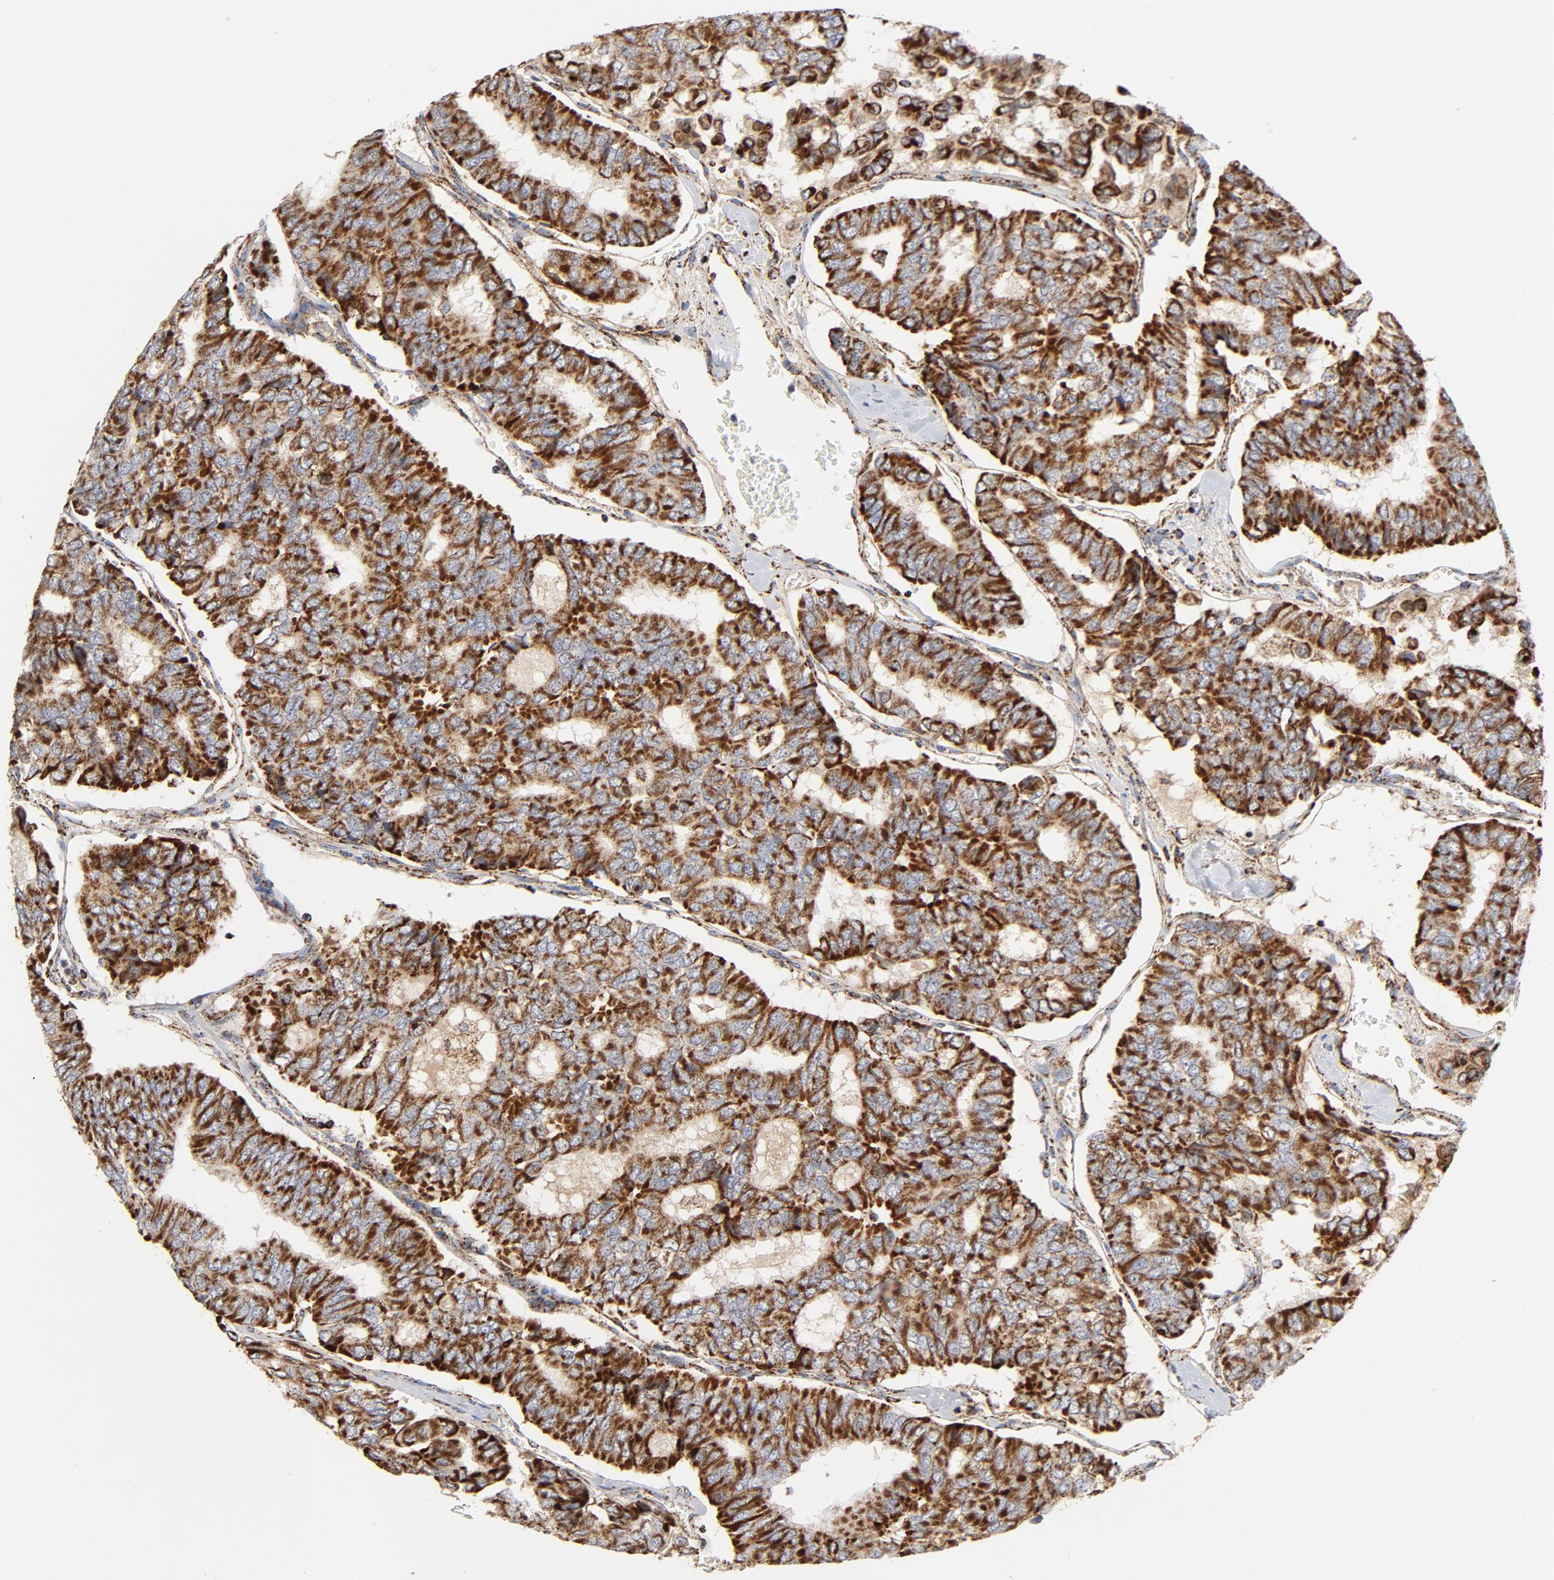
{"staining": {"intensity": "strong", "quantity": ">75%", "location": "cytoplasmic/membranous"}, "tissue": "thyroid cancer", "cell_type": "Tumor cells", "image_type": "cancer", "snomed": [{"axis": "morphology", "description": "Papillary adenocarcinoma, NOS"}, {"axis": "topography", "description": "Thyroid gland"}], "caption": "Papillary adenocarcinoma (thyroid) stained with immunohistochemistry (IHC) demonstrates strong cytoplasmic/membranous expression in approximately >75% of tumor cells.", "gene": "PCNX4", "patient": {"sex": "female", "age": 35}}